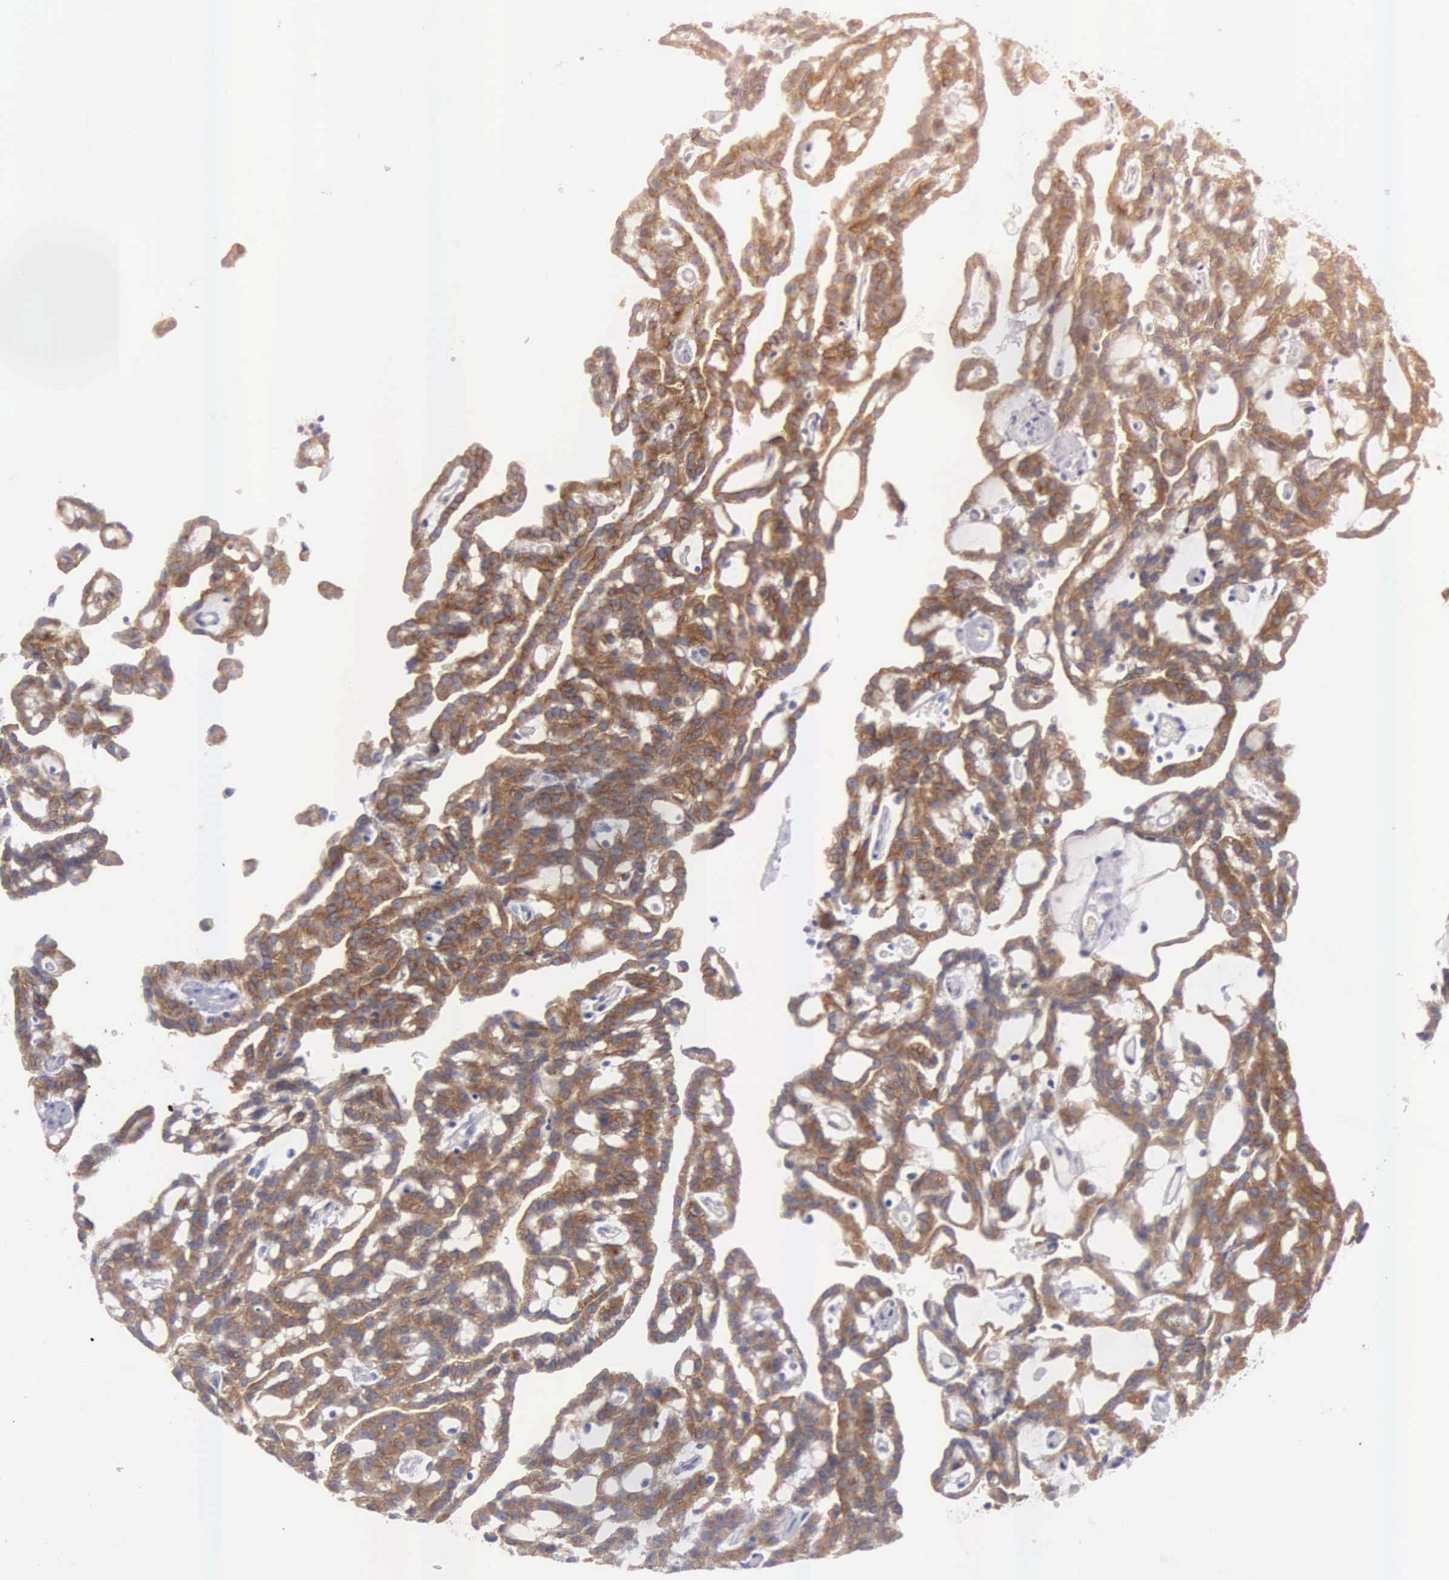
{"staining": {"intensity": "strong", "quantity": ">75%", "location": "cytoplasmic/membranous"}, "tissue": "renal cancer", "cell_type": "Tumor cells", "image_type": "cancer", "snomed": [{"axis": "morphology", "description": "Adenocarcinoma, NOS"}, {"axis": "topography", "description": "Kidney"}], "caption": "A brown stain highlights strong cytoplasmic/membranous staining of a protein in human renal cancer (adenocarcinoma) tumor cells.", "gene": "CEP170B", "patient": {"sex": "male", "age": 63}}